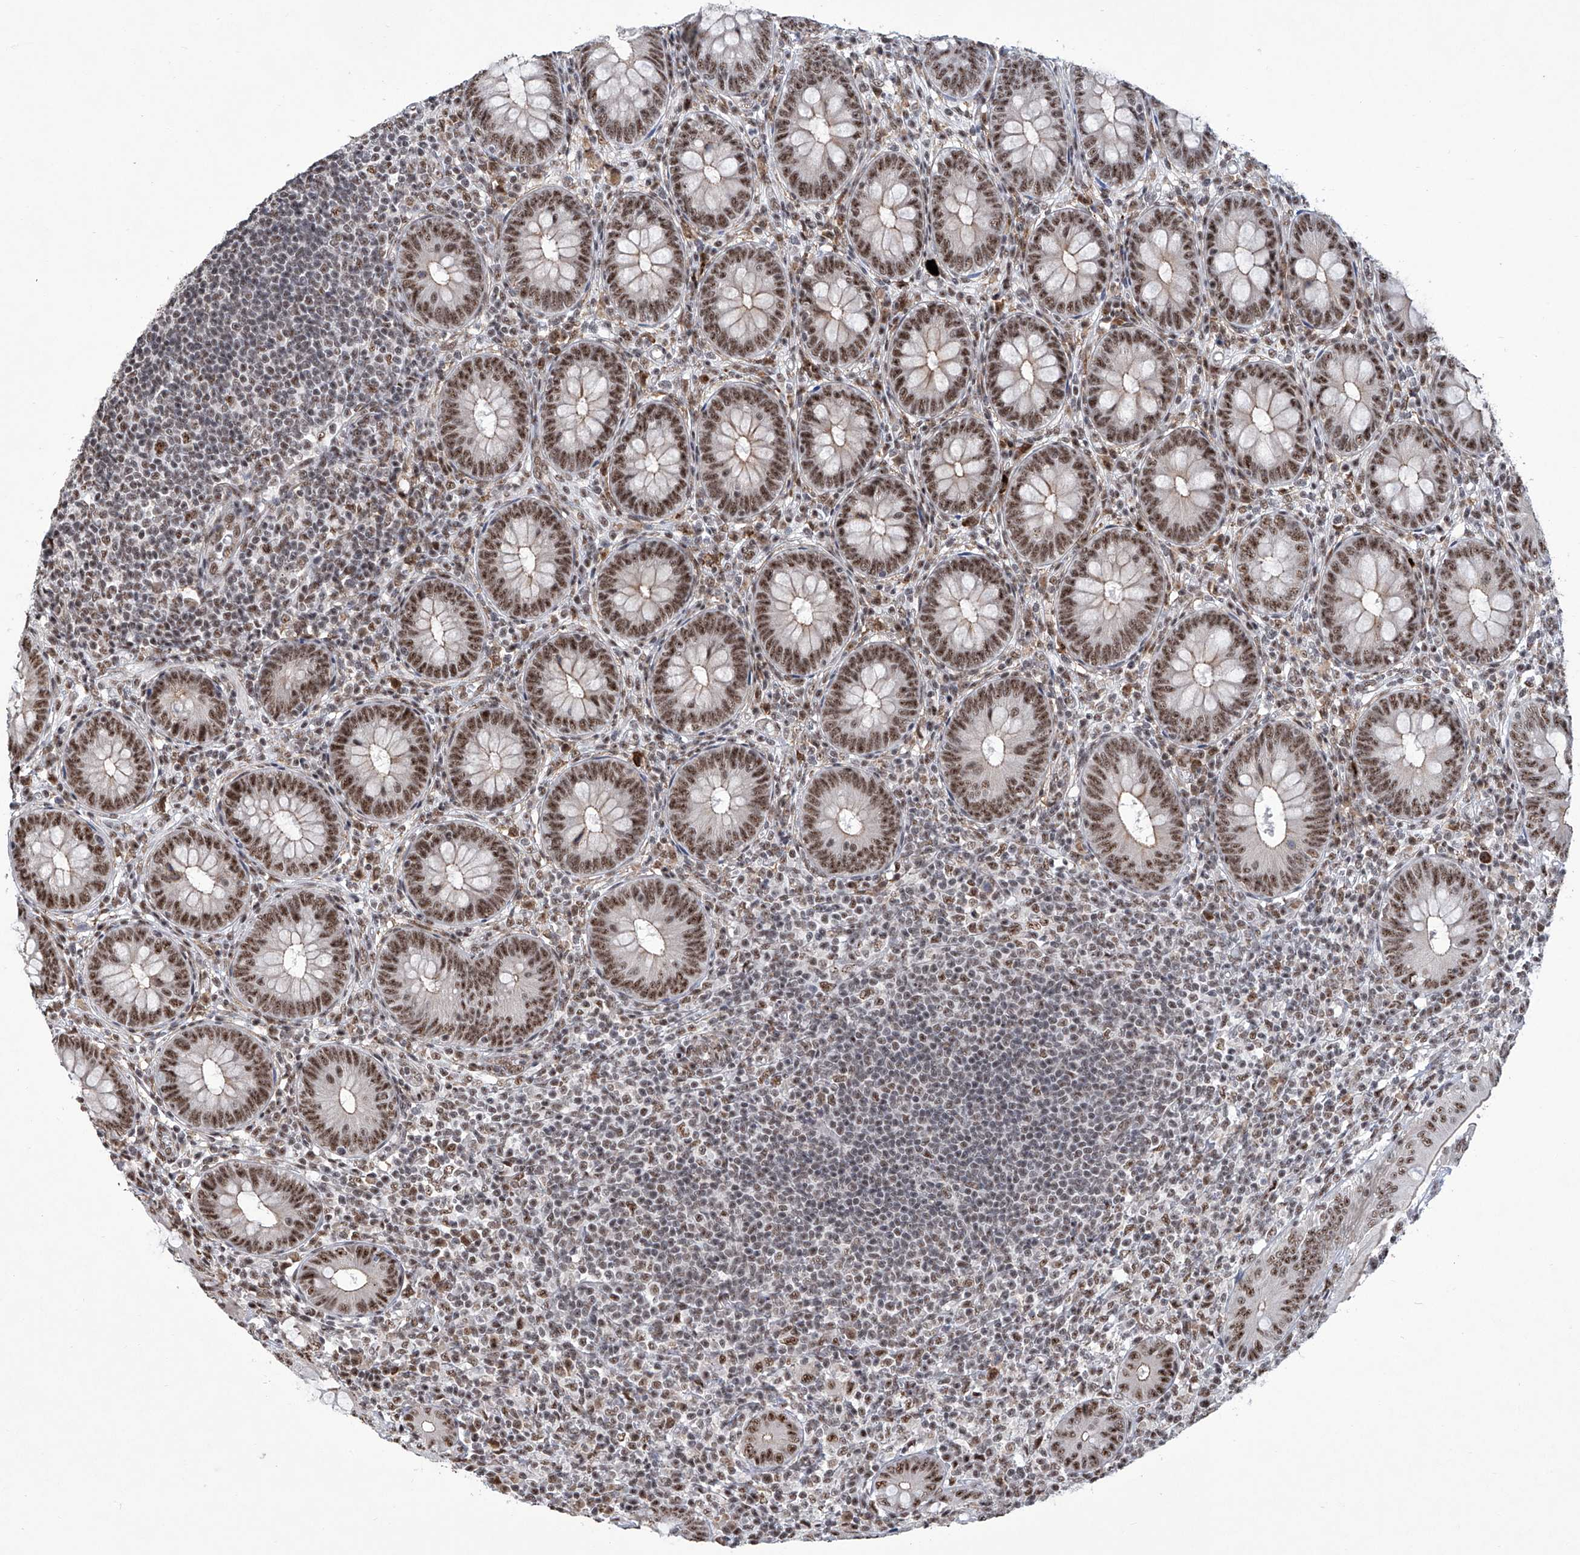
{"staining": {"intensity": "moderate", "quantity": ">75%", "location": "nuclear"}, "tissue": "appendix", "cell_type": "Glandular cells", "image_type": "normal", "snomed": [{"axis": "morphology", "description": "Normal tissue, NOS"}, {"axis": "topography", "description": "Appendix"}], "caption": "Immunohistochemistry (IHC) histopathology image of benign appendix: appendix stained using immunohistochemistry (IHC) shows medium levels of moderate protein expression localized specifically in the nuclear of glandular cells, appearing as a nuclear brown color.", "gene": "FBXL4", "patient": {"sex": "male", "age": 14}}